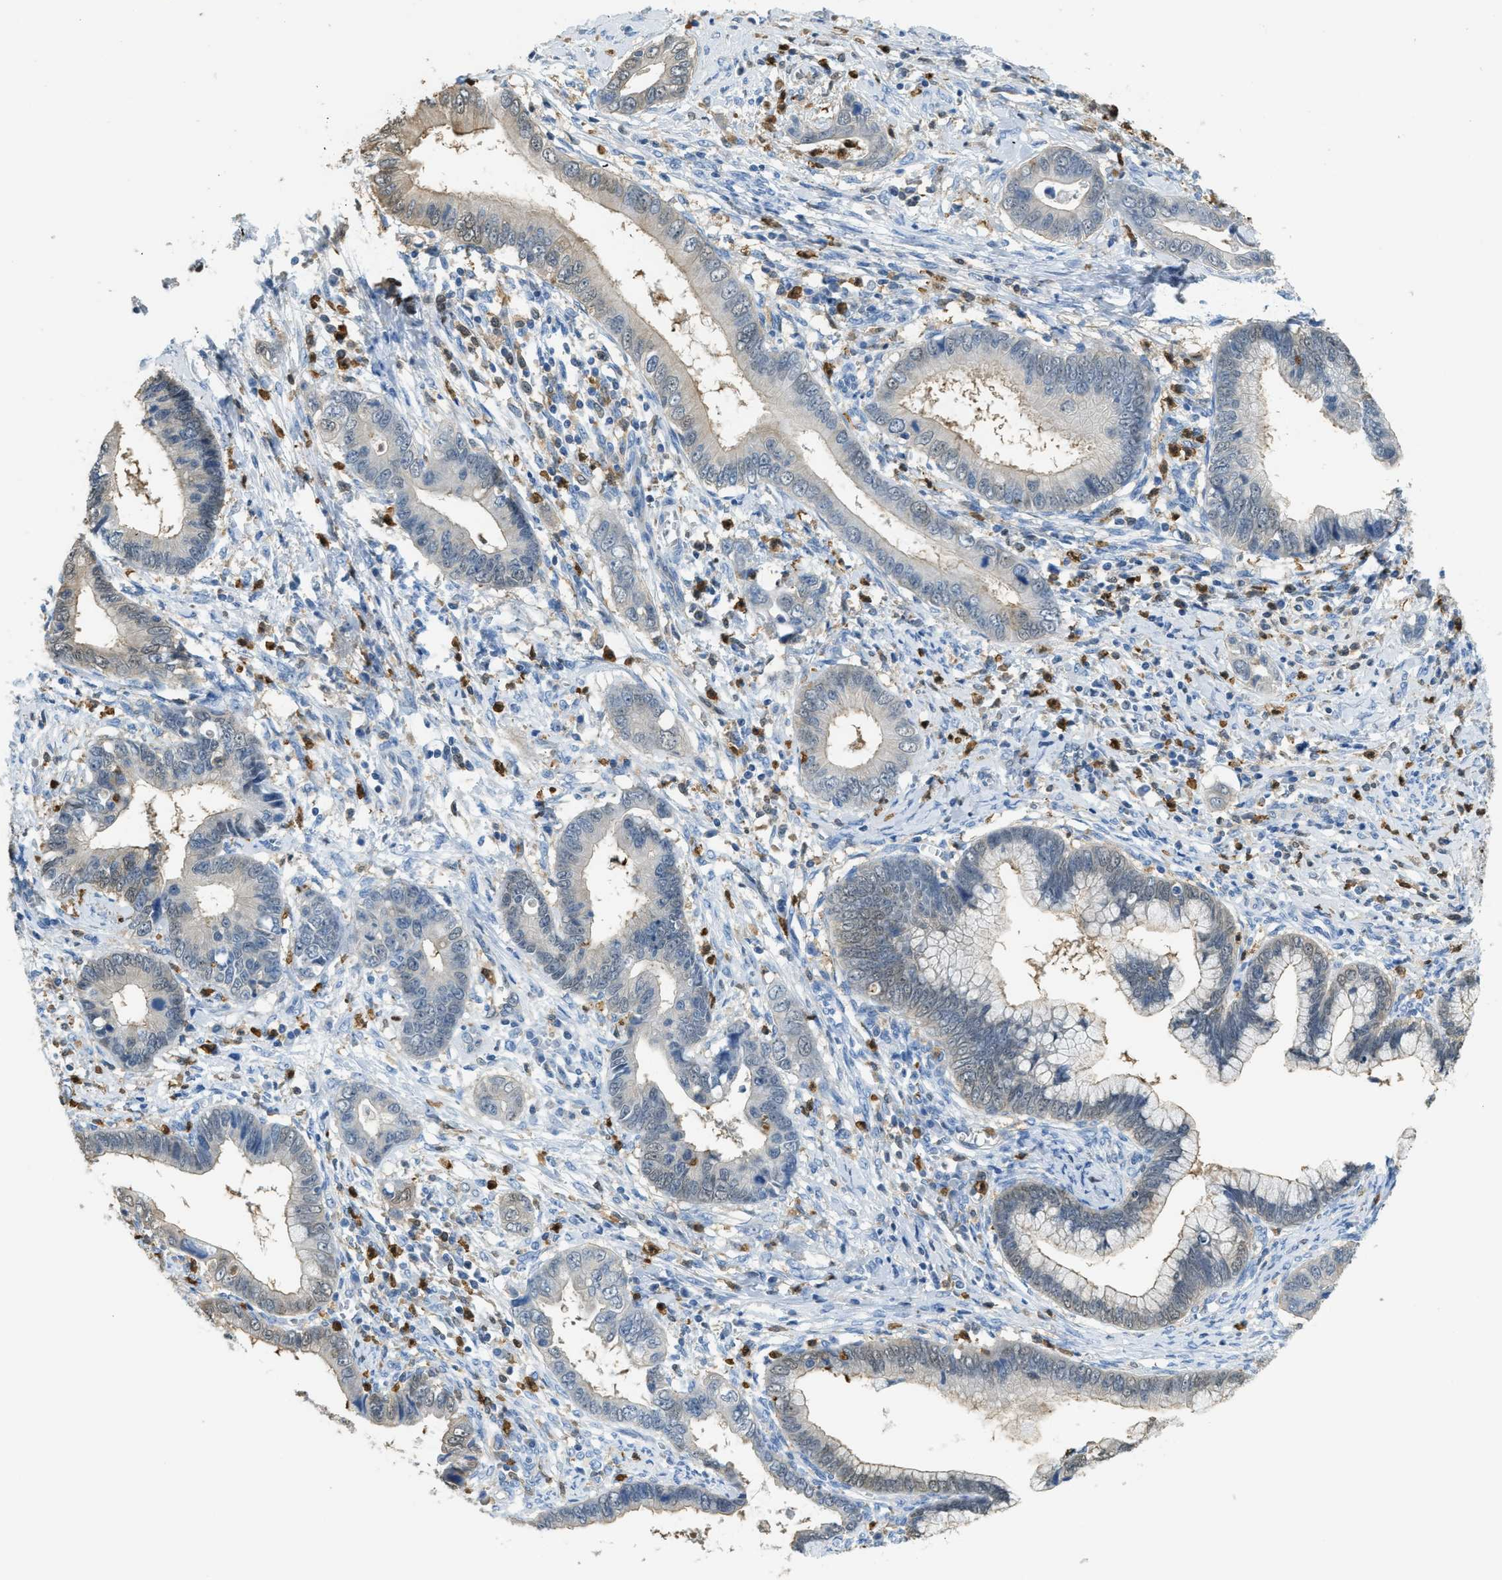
{"staining": {"intensity": "weak", "quantity": "<25%", "location": "cytoplasmic/membranous,nuclear"}, "tissue": "cervical cancer", "cell_type": "Tumor cells", "image_type": "cancer", "snomed": [{"axis": "morphology", "description": "Adenocarcinoma, NOS"}, {"axis": "topography", "description": "Cervix"}], "caption": "Immunohistochemistry image of neoplastic tissue: human adenocarcinoma (cervical) stained with DAB (3,3'-diaminobenzidine) demonstrates no significant protein positivity in tumor cells.", "gene": "SERPINB1", "patient": {"sex": "female", "age": 44}}